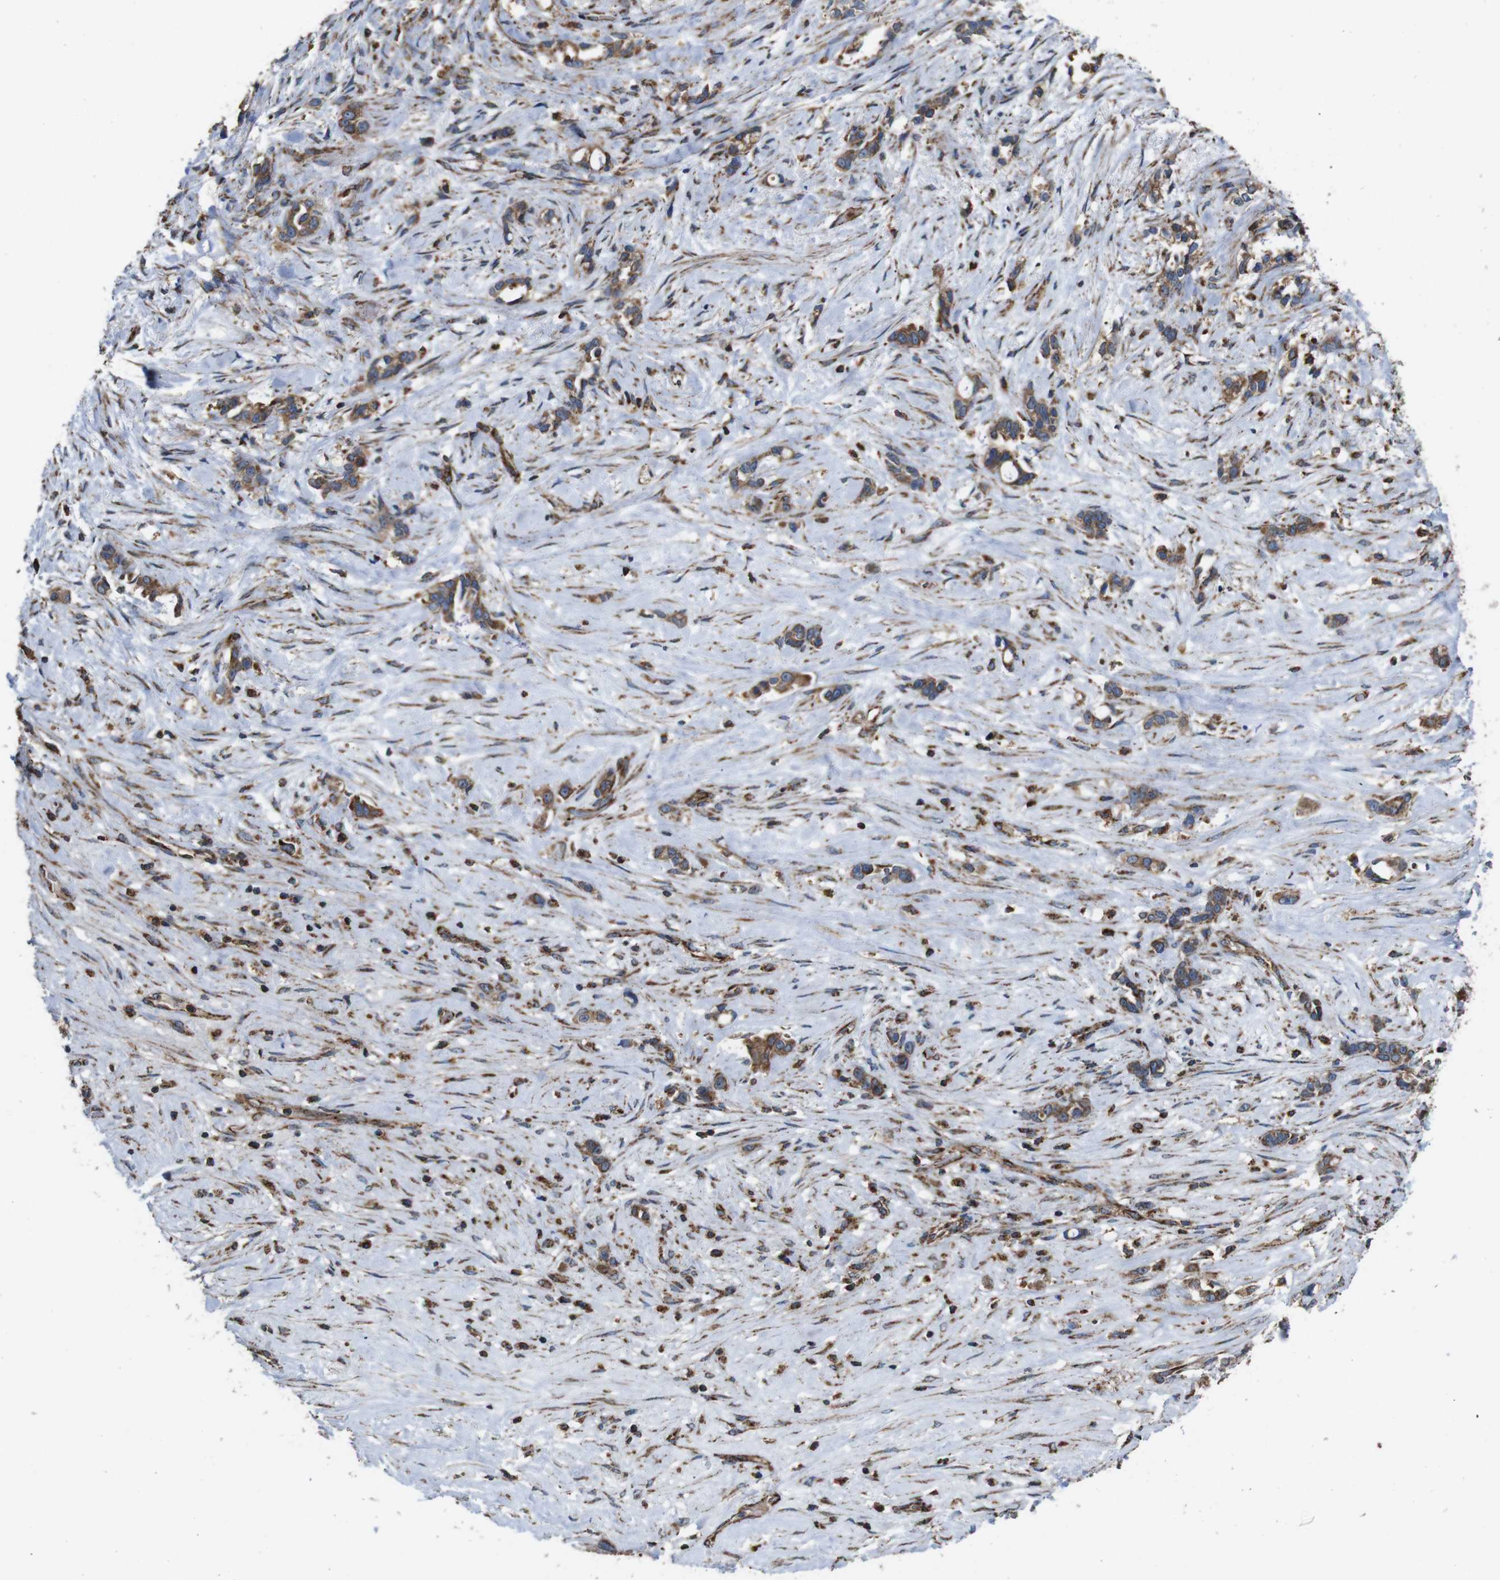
{"staining": {"intensity": "moderate", "quantity": ">75%", "location": "cytoplasmic/membranous"}, "tissue": "liver cancer", "cell_type": "Tumor cells", "image_type": "cancer", "snomed": [{"axis": "morphology", "description": "Cholangiocarcinoma"}, {"axis": "topography", "description": "Liver"}], "caption": "There is medium levels of moderate cytoplasmic/membranous staining in tumor cells of liver cancer, as demonstrated by immunohistochemical staining (brown color).", "gene": "HK1", "patient": {"sex": "female", "age": 65}}